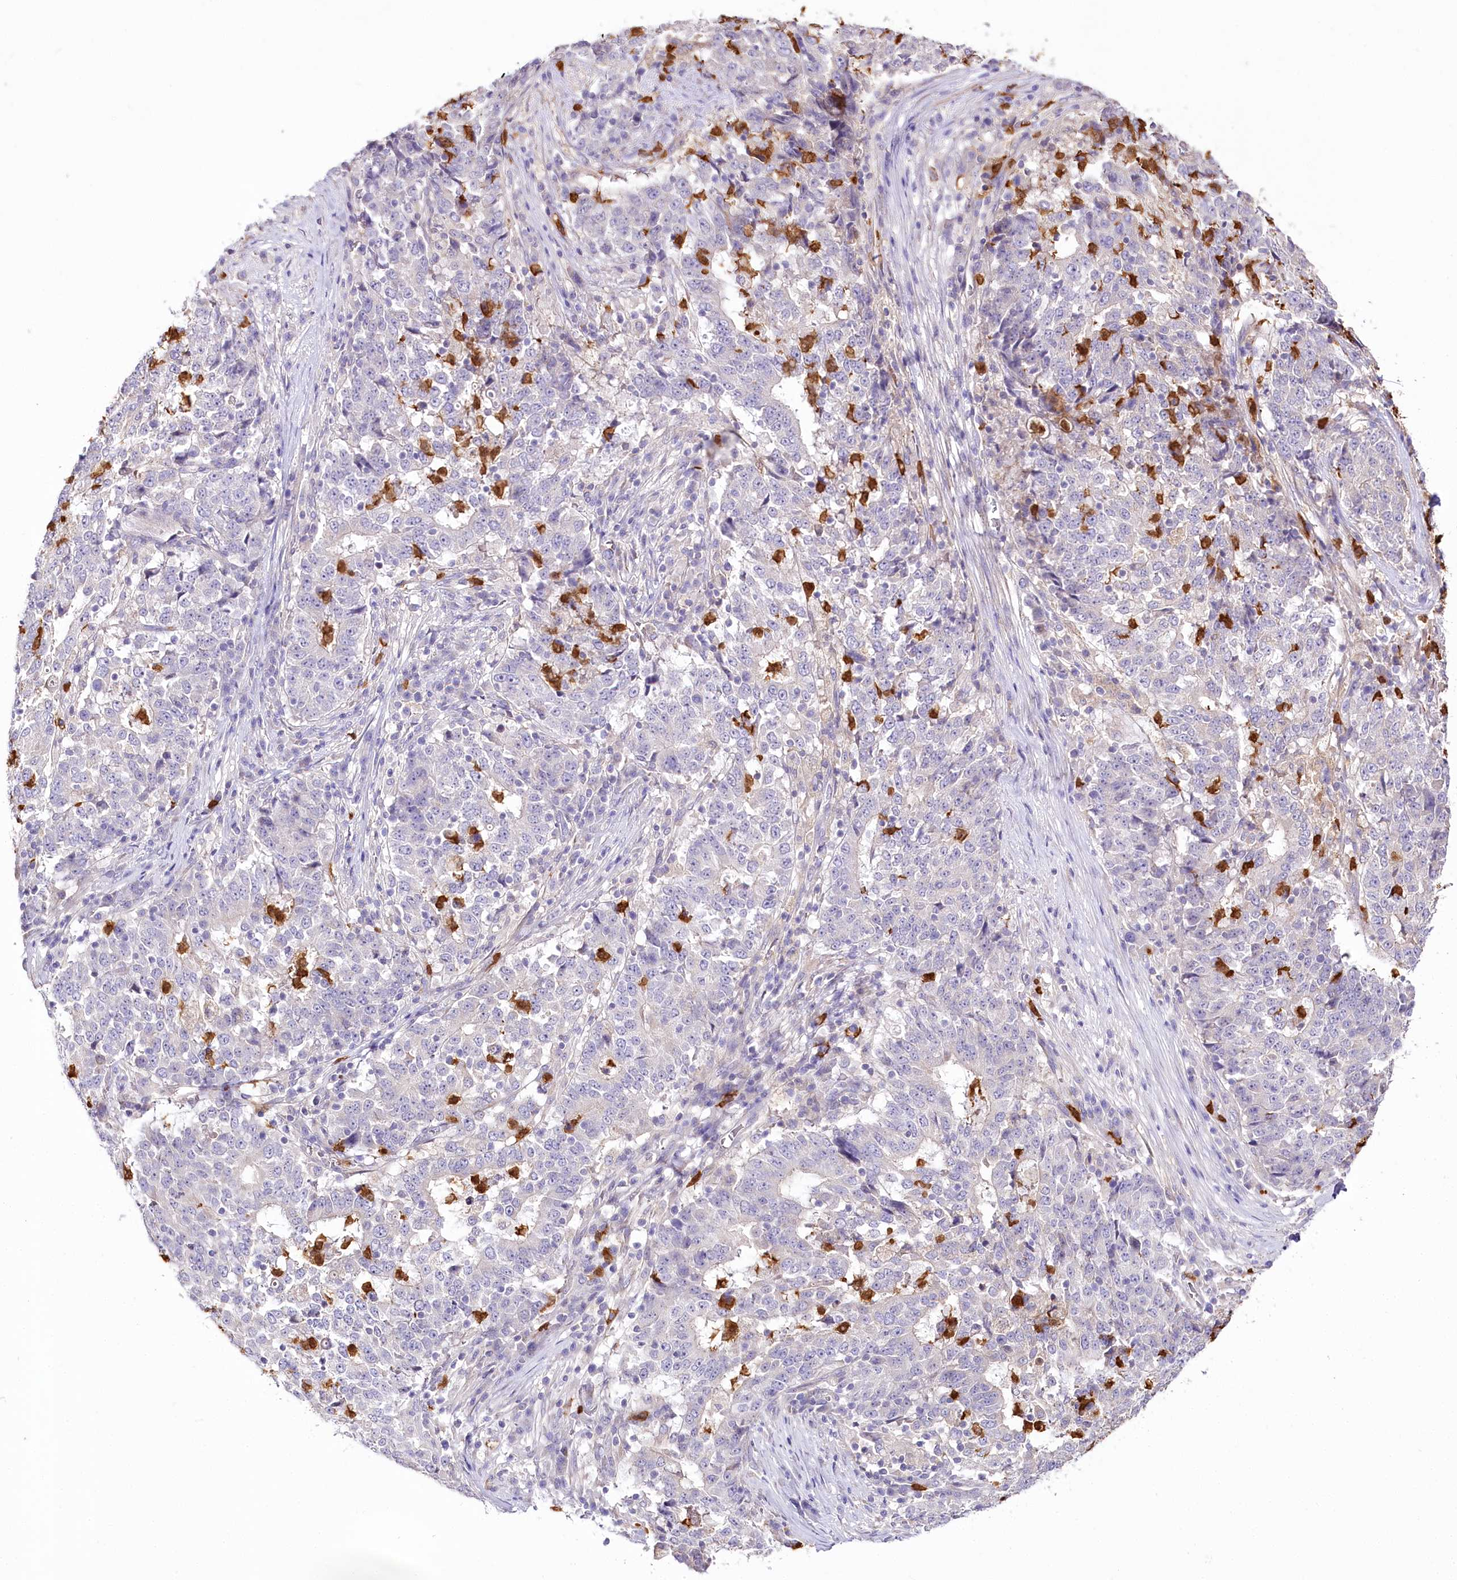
{"staining": {"intensity": "negative", "quantity": "none", "location": "none"}, "tissue": "stomach cancer", "cell_type": "Tumor cells", "image_type": "cancer", "snomed": [{"axis": "morphology", "description": "Adenocarcinoma, NOS"}, {"axis": "topography", "description": "Stomach"}], "caption": "The immunohistochemistry (IHC) image has no significant staining in tumor cells of stomach cancer (adenocarcinoma) tissue.", "gene": "DPYD", "patient": {"sex": "male", "age": 59}}